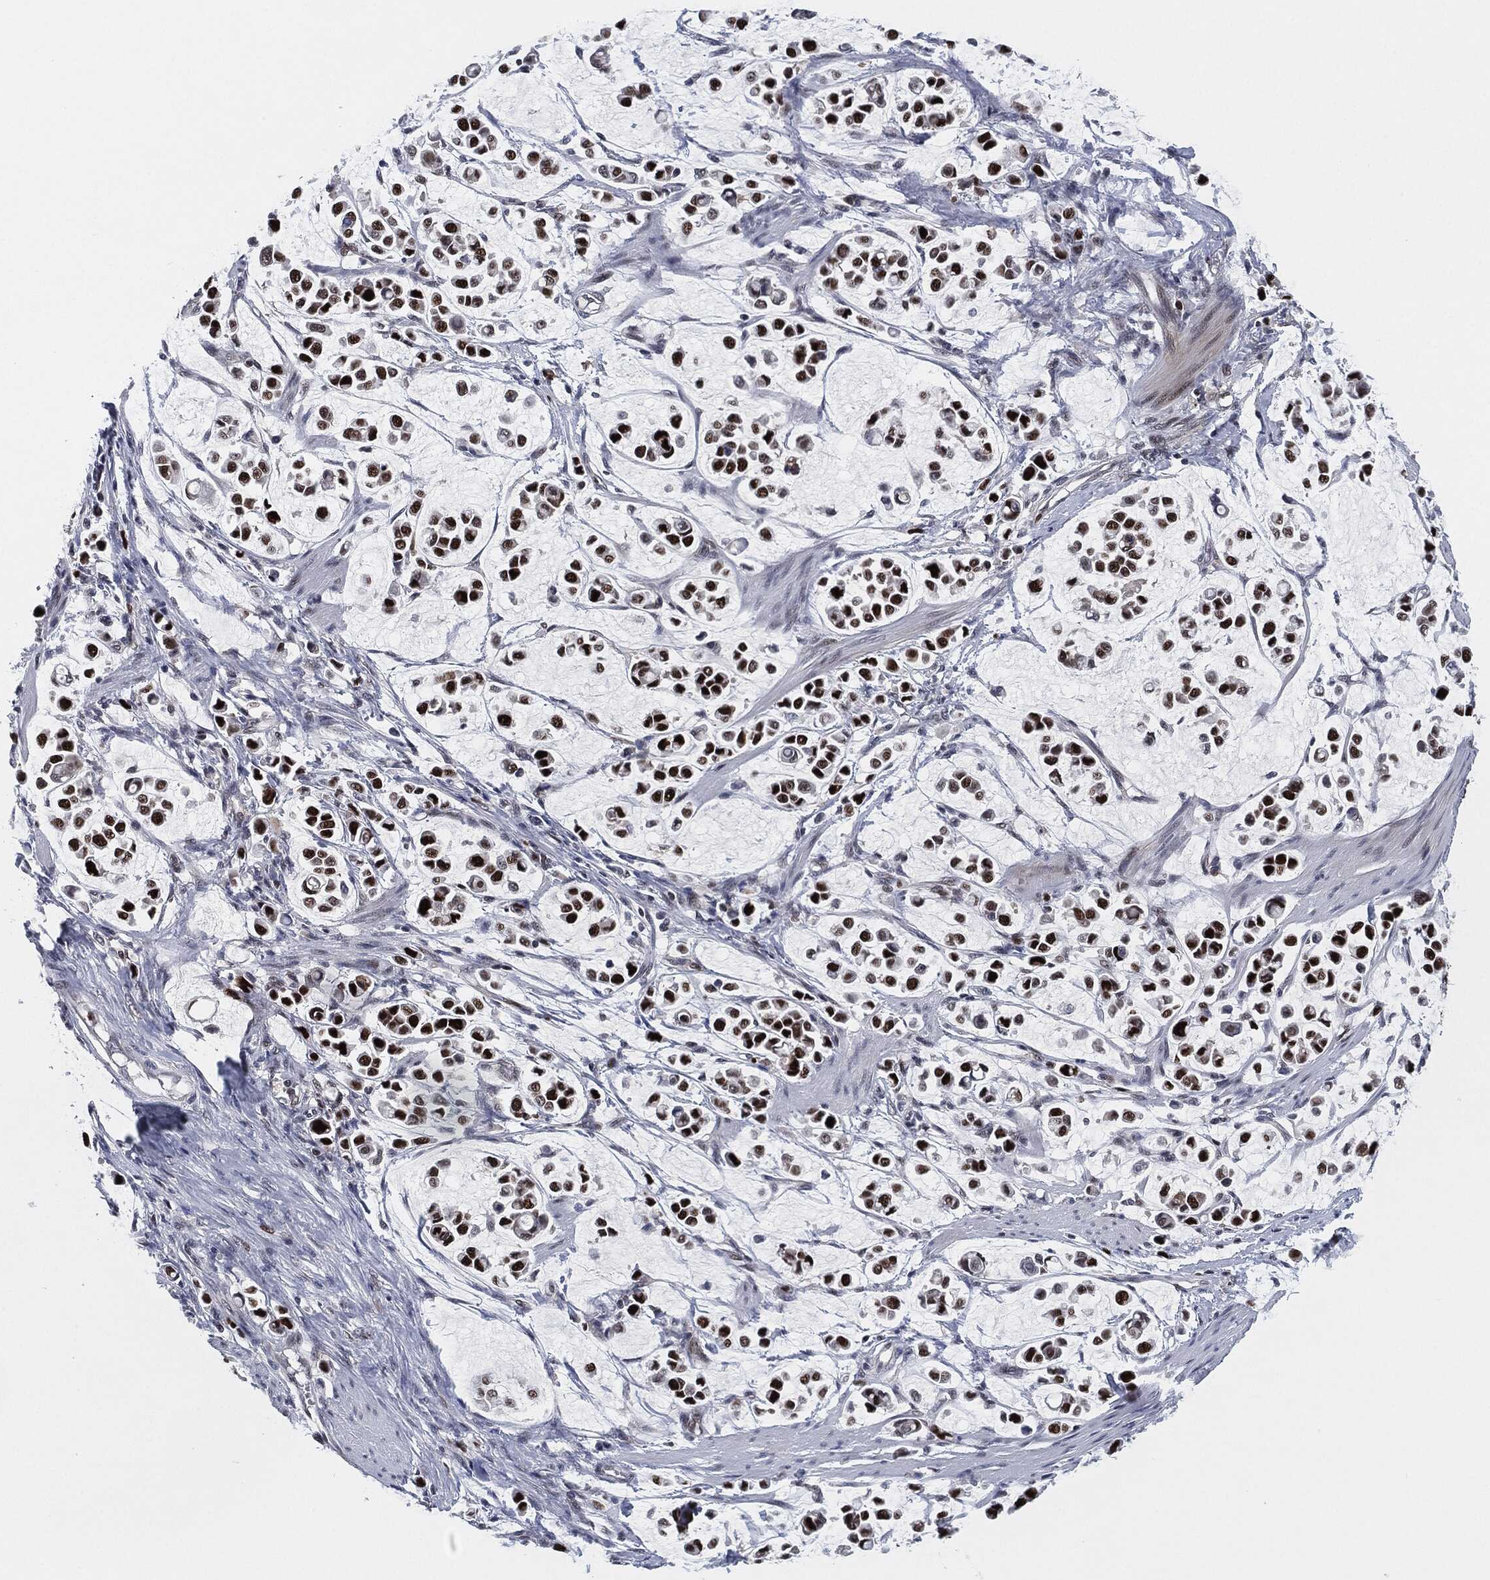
{"staining": {"intensity": "strong", "quantity": ">75%", "location": "nuclear"}, "tissue": "stomach cancer", "cell_type": "Tumor cells", "image_type": "cancer", "snomed": [{"axis": "morphology", "description": "Adenocarcinoma, NOS"}, {"axis": "topography", "description": "Stomach"}], "caption": "A micrograph showing strong nuclear positivity in approximately >75% of tumor cells in stomach cancer (adenocarcinoma), as visualized by brown immunohistochemical staining.", "gene": "PCNA", "patient": {"sex": "male", "age": 82}}